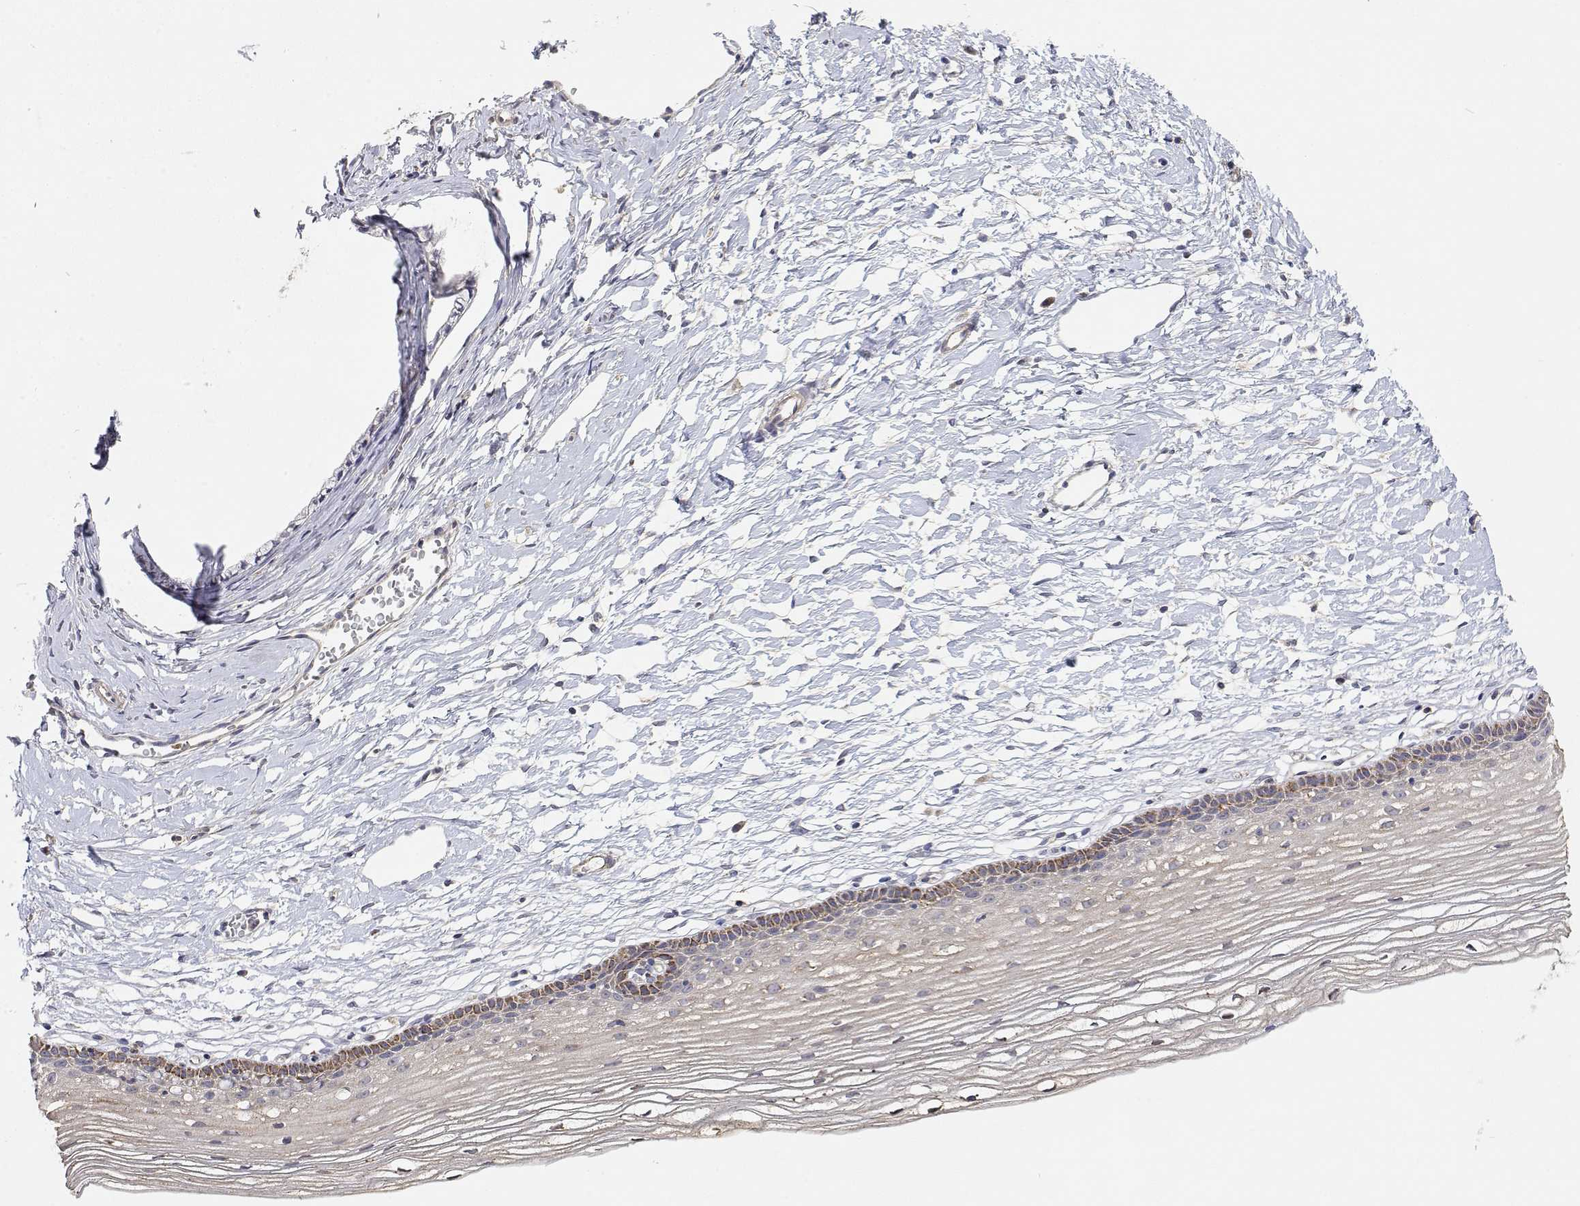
{"staining": {"intensity": "negative", "quantity": "none", "location": "none"}, "tissue": "cervix", "cell_type": "Glandular cells", "image_type": "normal", "snomed": [{"axis": "morphology", "description": "Normal tissue, NOS"}, {"axis": "topography", "description": "Cervix"}], "caption": "A histopathology image of cervix stained for a protein exhibits no brown staining in glandular cells.", "gene": "LONRF3", "patient": {"sex": "female", "age": 40}}